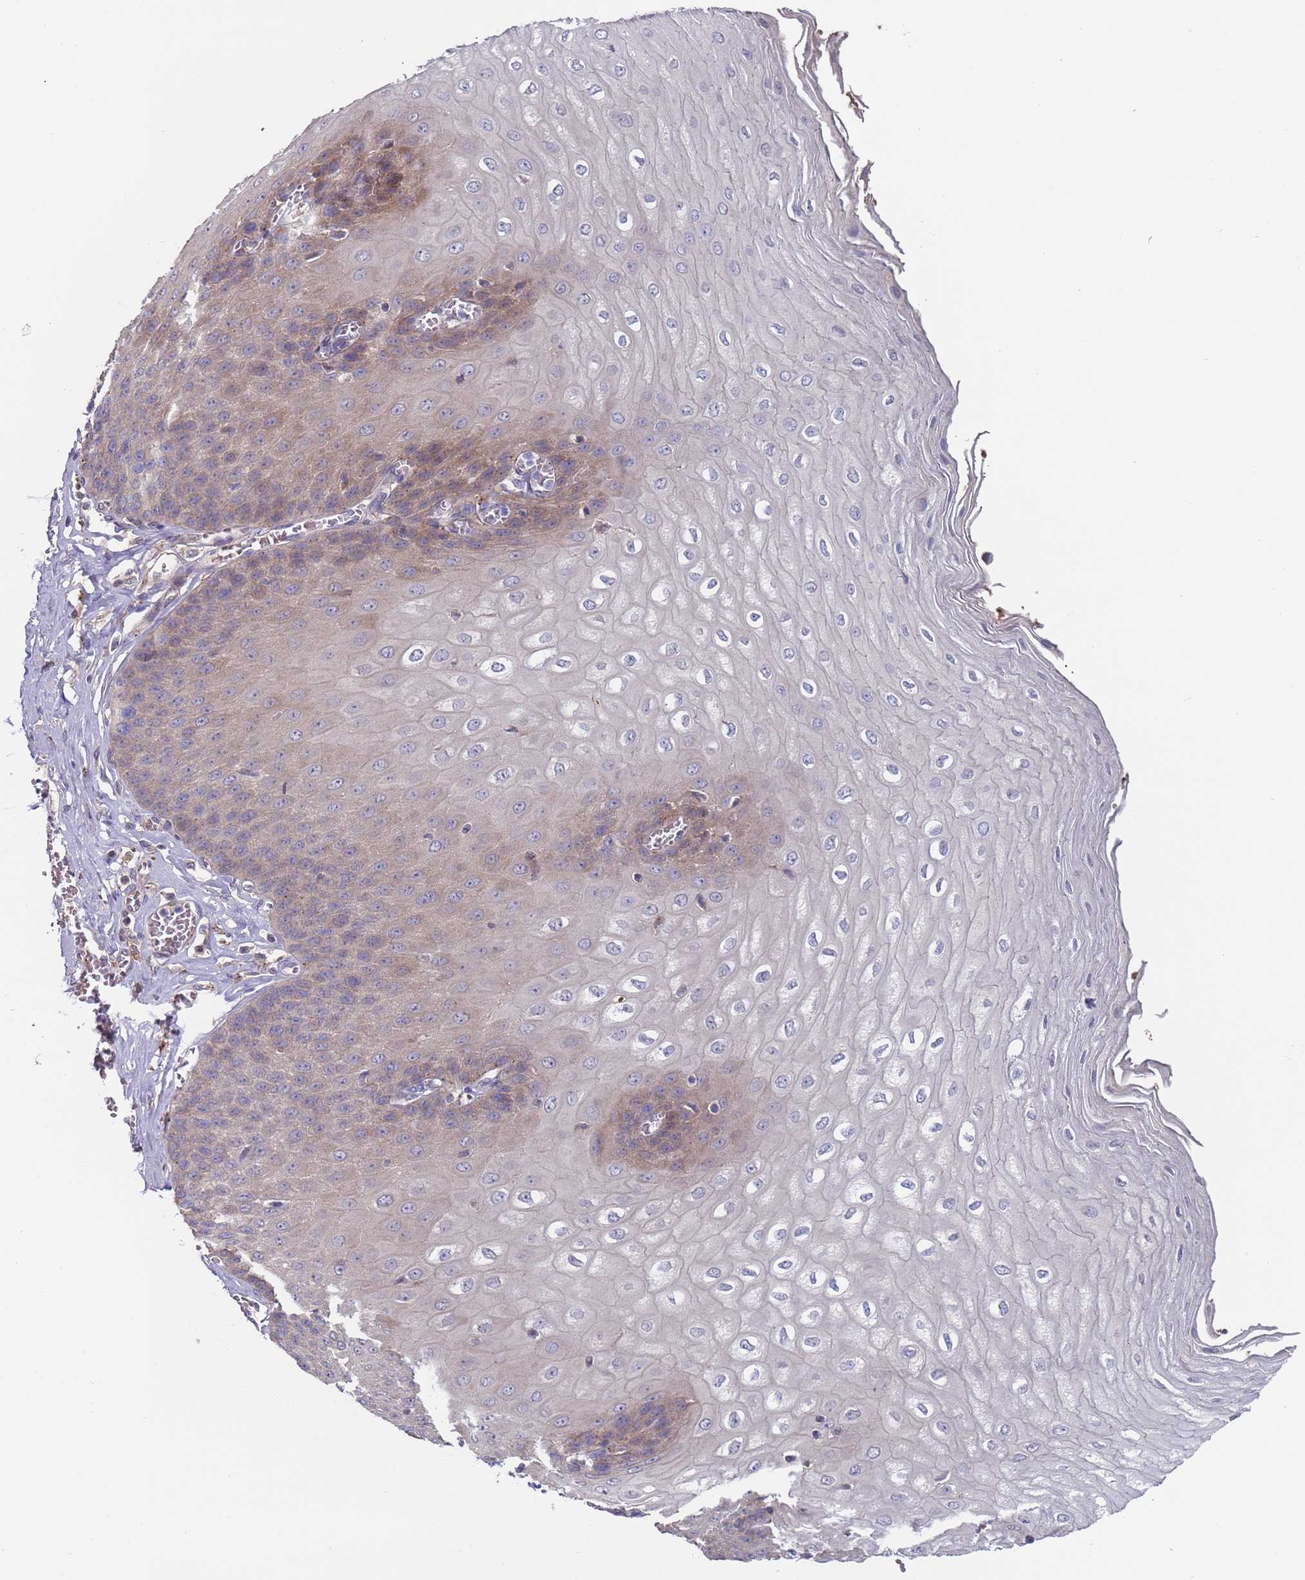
{"staining": {"intensity": "weak", "quantity": "<25%", "location": "cytoplasmic/membranous"}, "tissue": "esophagus", "cell_type": "Squamous epithelial cells", "image_type": "normal", "snomed": [{"axis": "morphology", "description": "Normal tissue, NOS"}, {"axis": "topography", "description": "Esophagus"}], "caption": "Immunohistochemistry (IHC) of benign esophagus demonstrates no expression in squamous epithelial cells. Brightfield microscopy of immunohistochemistry stained with DAB (3,3'-diaminobenzidine) (brown) and hematoxylin (blue), captured at high magnification.", "gene": "MALRD1", "patient": {"sex": "male", "age": 60}}